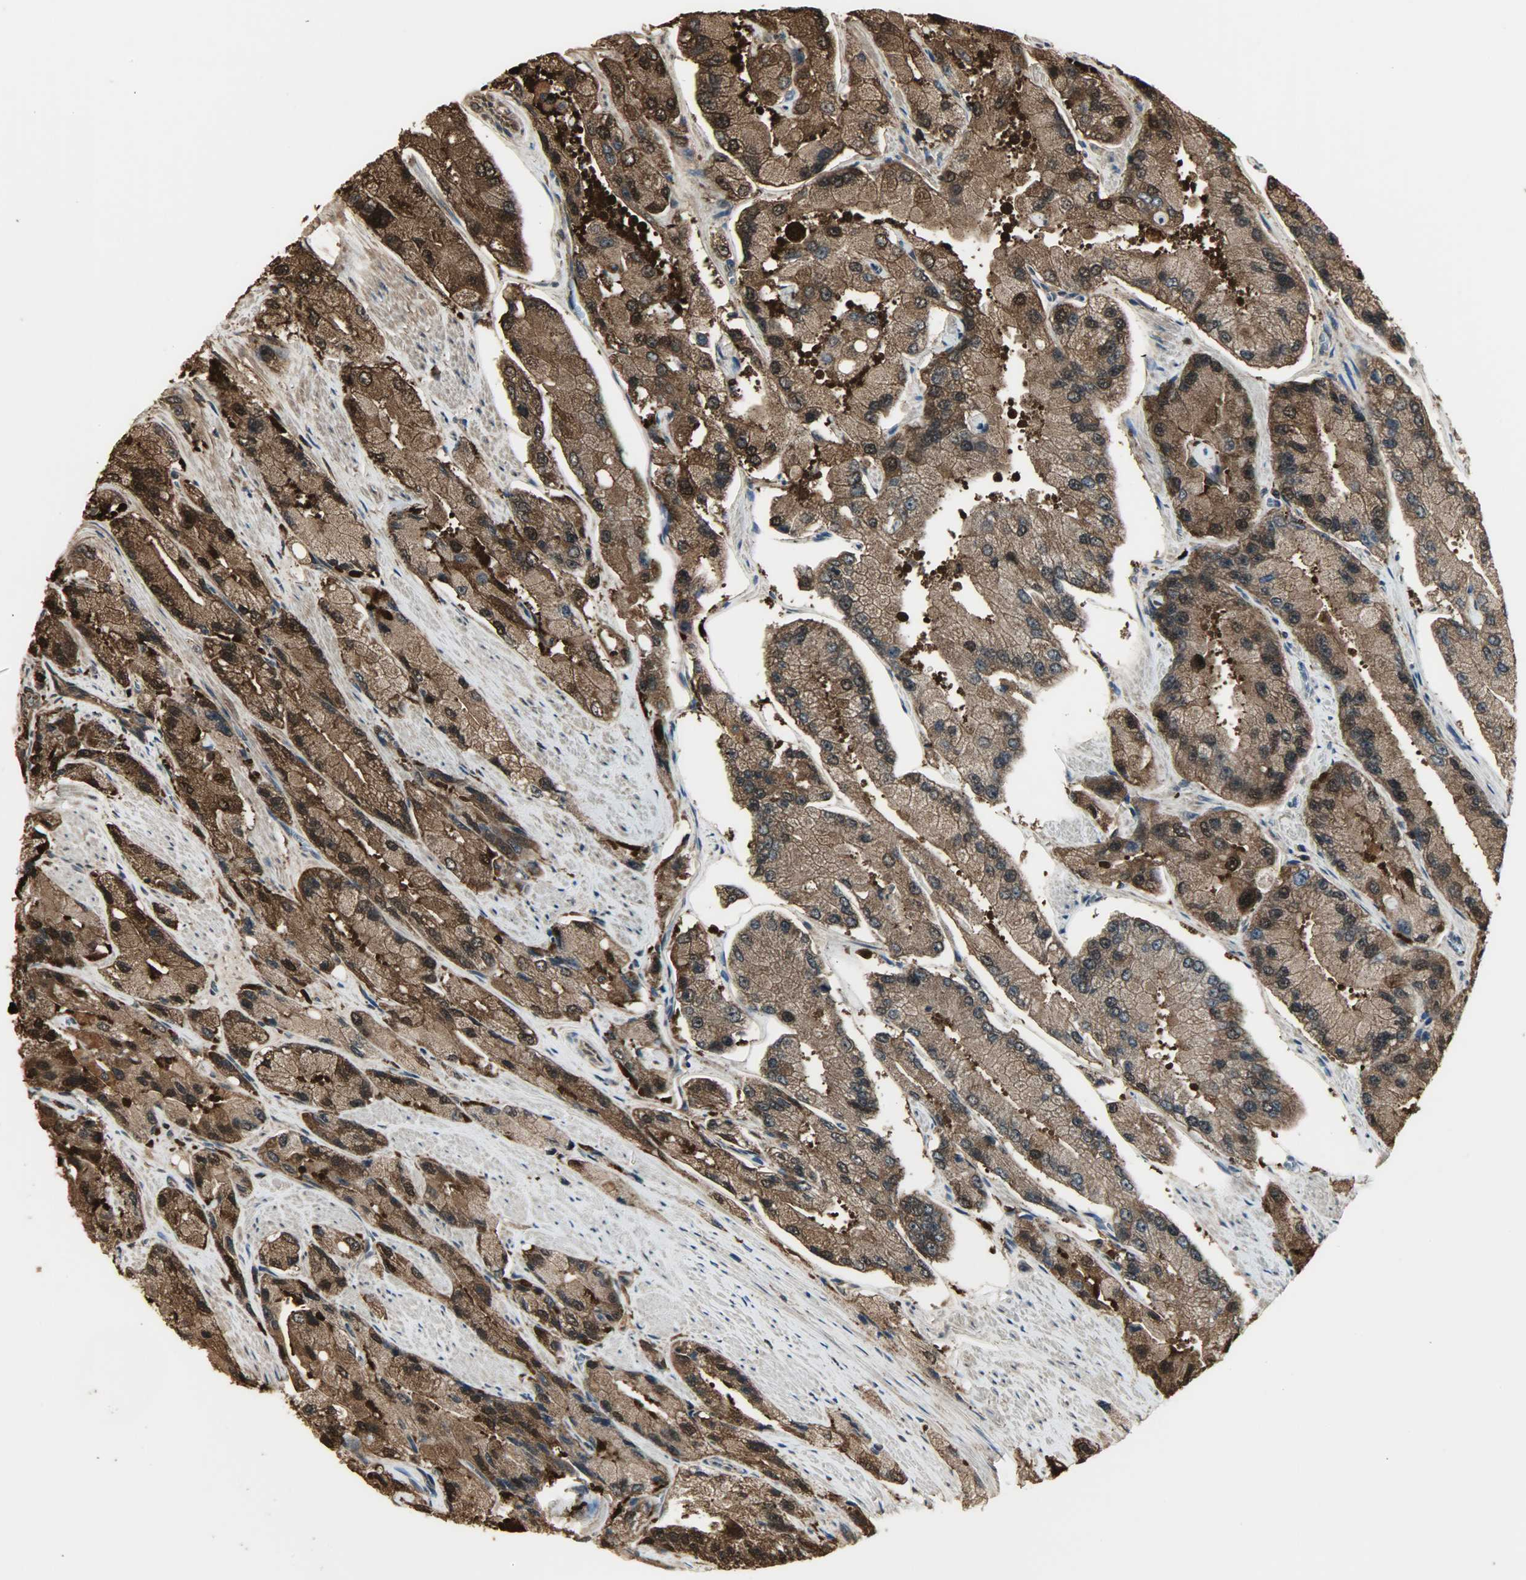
{"staining": {"intensity": "strong", "quantity": ">75%", "location": "cytoplasmic/membranous,nuclear"}, "tissue": "prostate cancer", "cell_type": "Tumor cells", "image_type": "cancer", "snomed": [{"axis": "morphology", "description": "Adenocarcinoma, High grade"}, {"axis": "topography", "description": "Prostate"}], "caption": "Immunohistochemical staining of prostate cancer (high-grade adenocarcinoma) displays high levels of strong cytoplasmic/membranous and nuclear staining in about >75% of tumor cells.", "gene": "YWHAZ", "patient": {"sex": "male", "age": 58}}